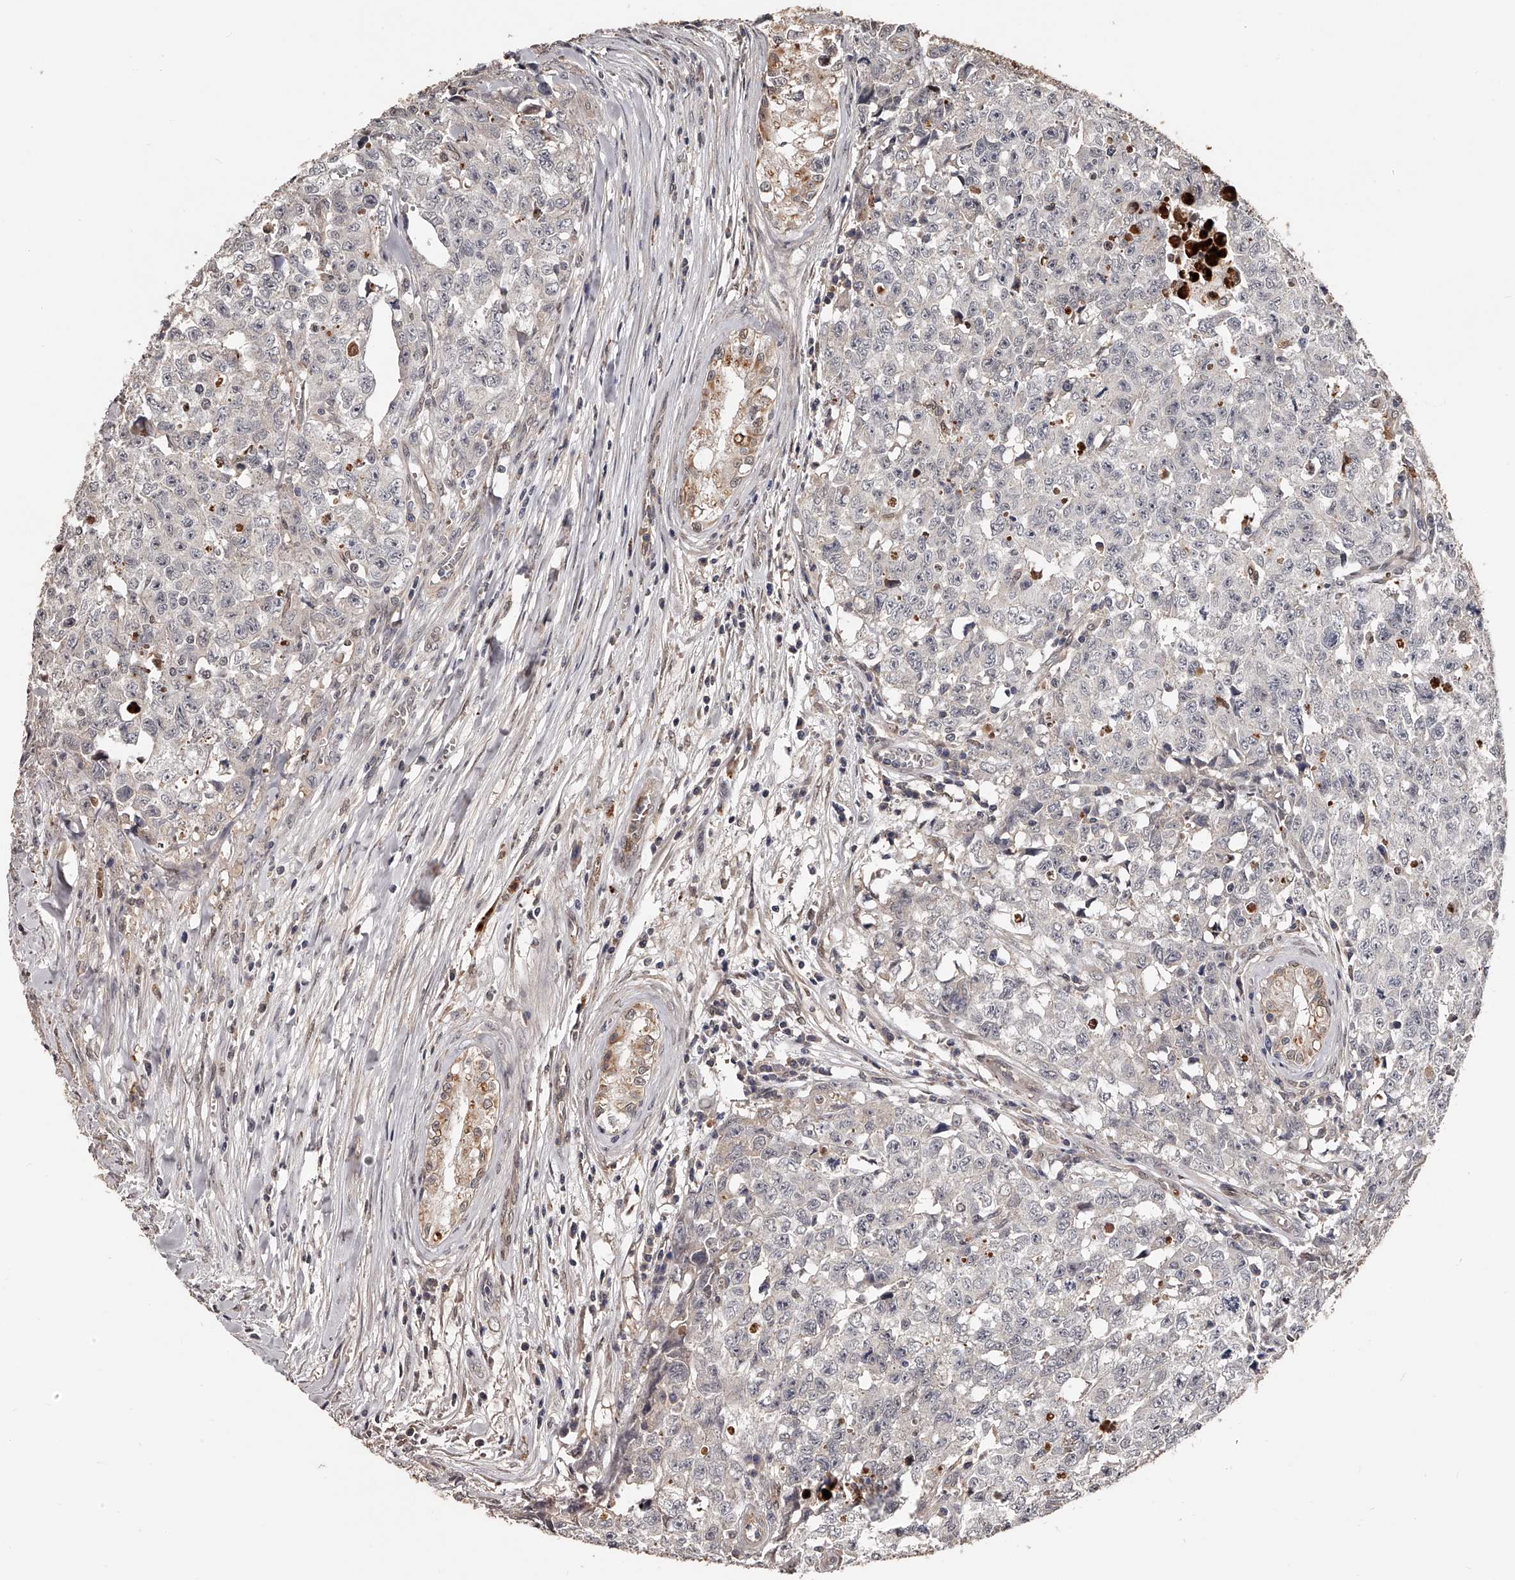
{"staining": {"intensity": "negative", "quantity": "none", "location": "none"}, "tissue": "testis cancer", "cell_type": "Tumor cells", "image_type": "cancer", "snomed": [{"axis": "morphology", "description": "Carcinoma, Embryonal, NOS"}, {"axis": "topography", "description": "Testis"}], "caption": "An IHC histopathology image of testis cancer is shown. There is no staining in tumor cells of testis cancer. The staining is performed using DAB brown chromogen with nuclei counter-stained in using hematoxylin.", "gene": "URGCP", "patient": {"sex": "male", "age": 28}}